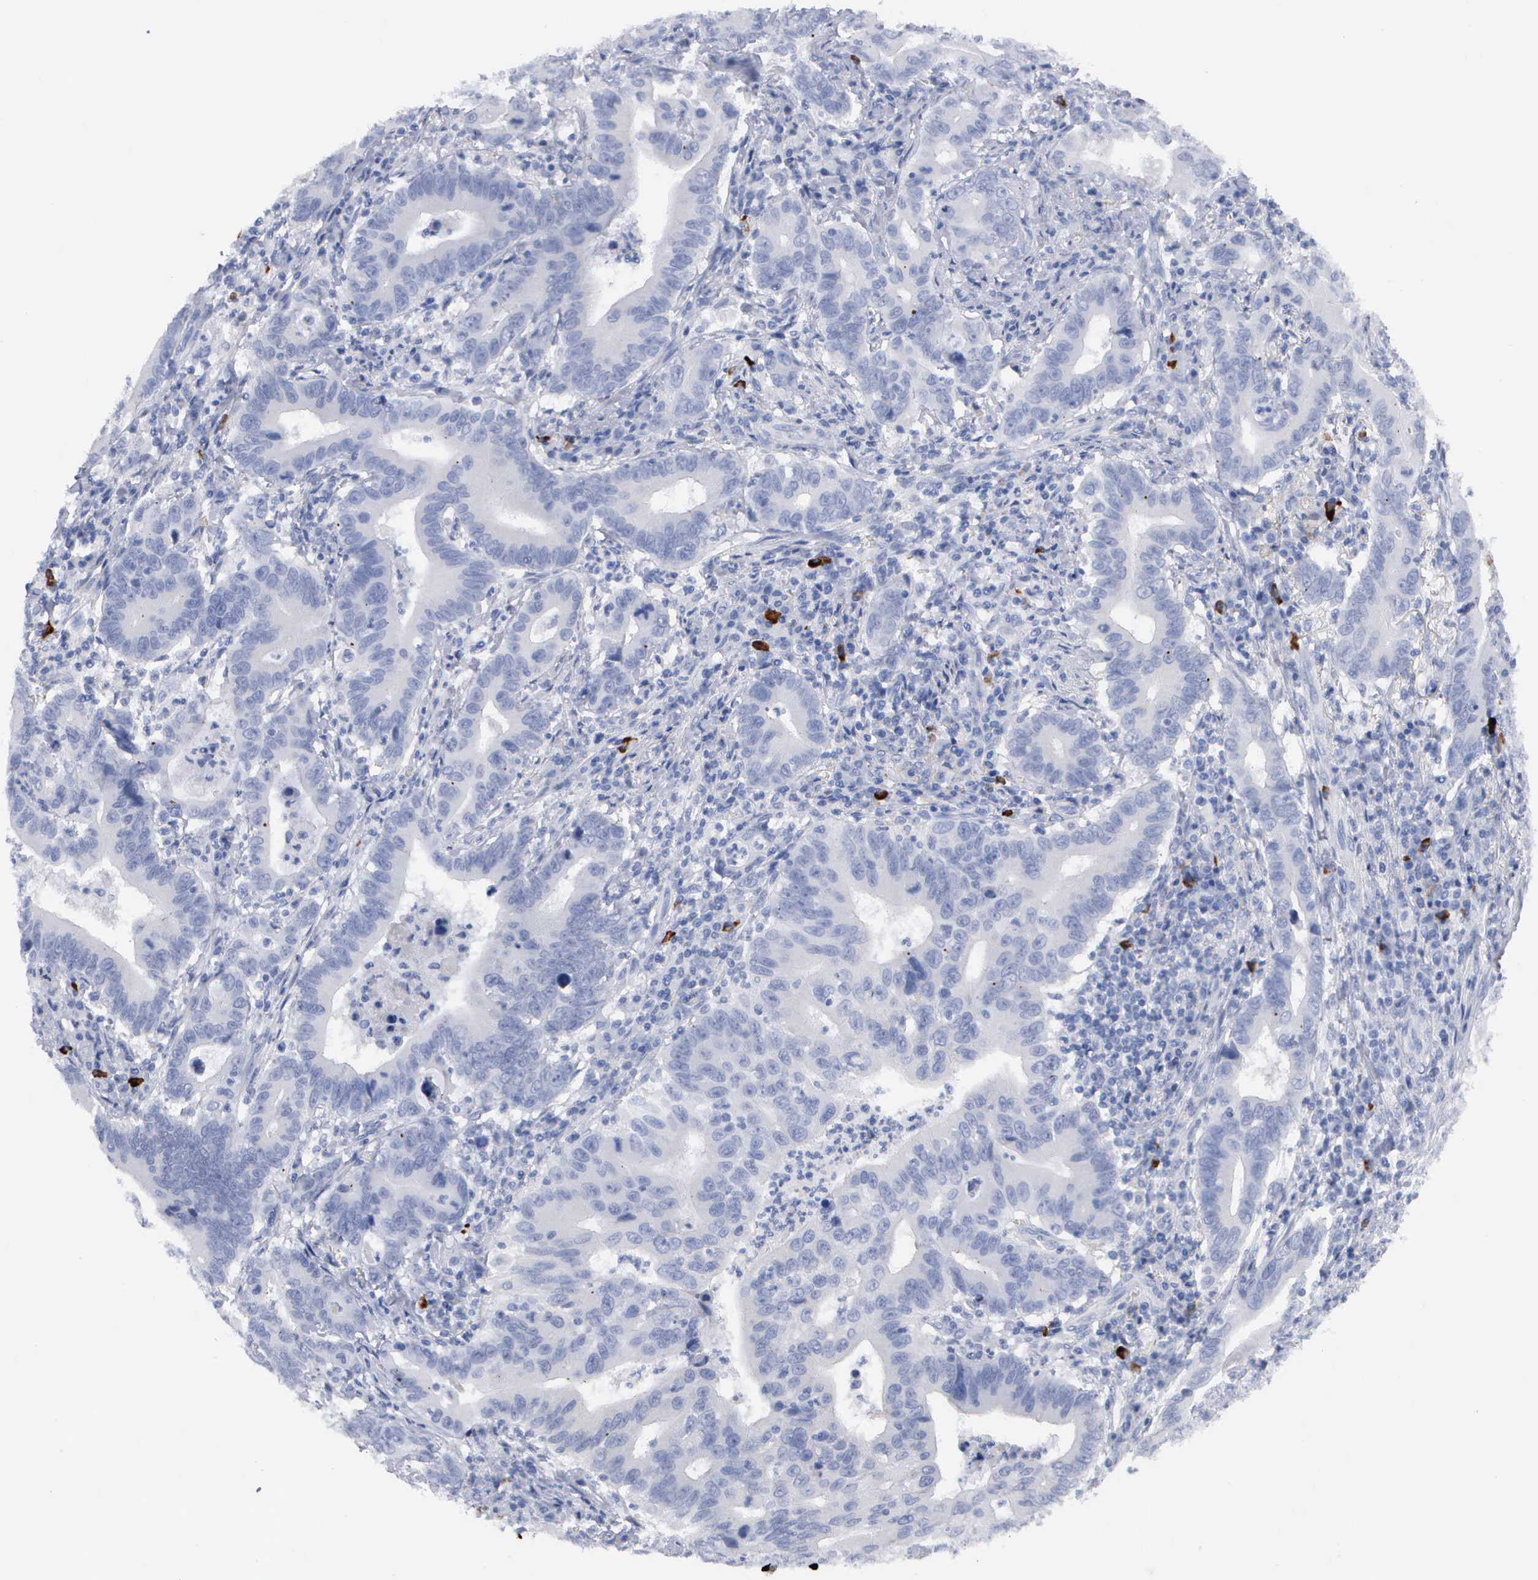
{"staining": {"intensity": "negative", "quantity": "none", "location": "none"}, "tissue": "stomach cancer", "cell_type": "Tumor cells", "image_type": "cancer", "snomed": [{"axis": "morphology", "description": "Adenocarcinoma, NOS"}, {"axis": "topography", "description": "Stomach, upper"}], "caption": "A photomicrograph of stomach cancer (adenocarcinoma) stained for a protein displays no brown staining in tumor cells.", "gene": "ASPHD2", "patient": {"sex": "male", "age": 63}}